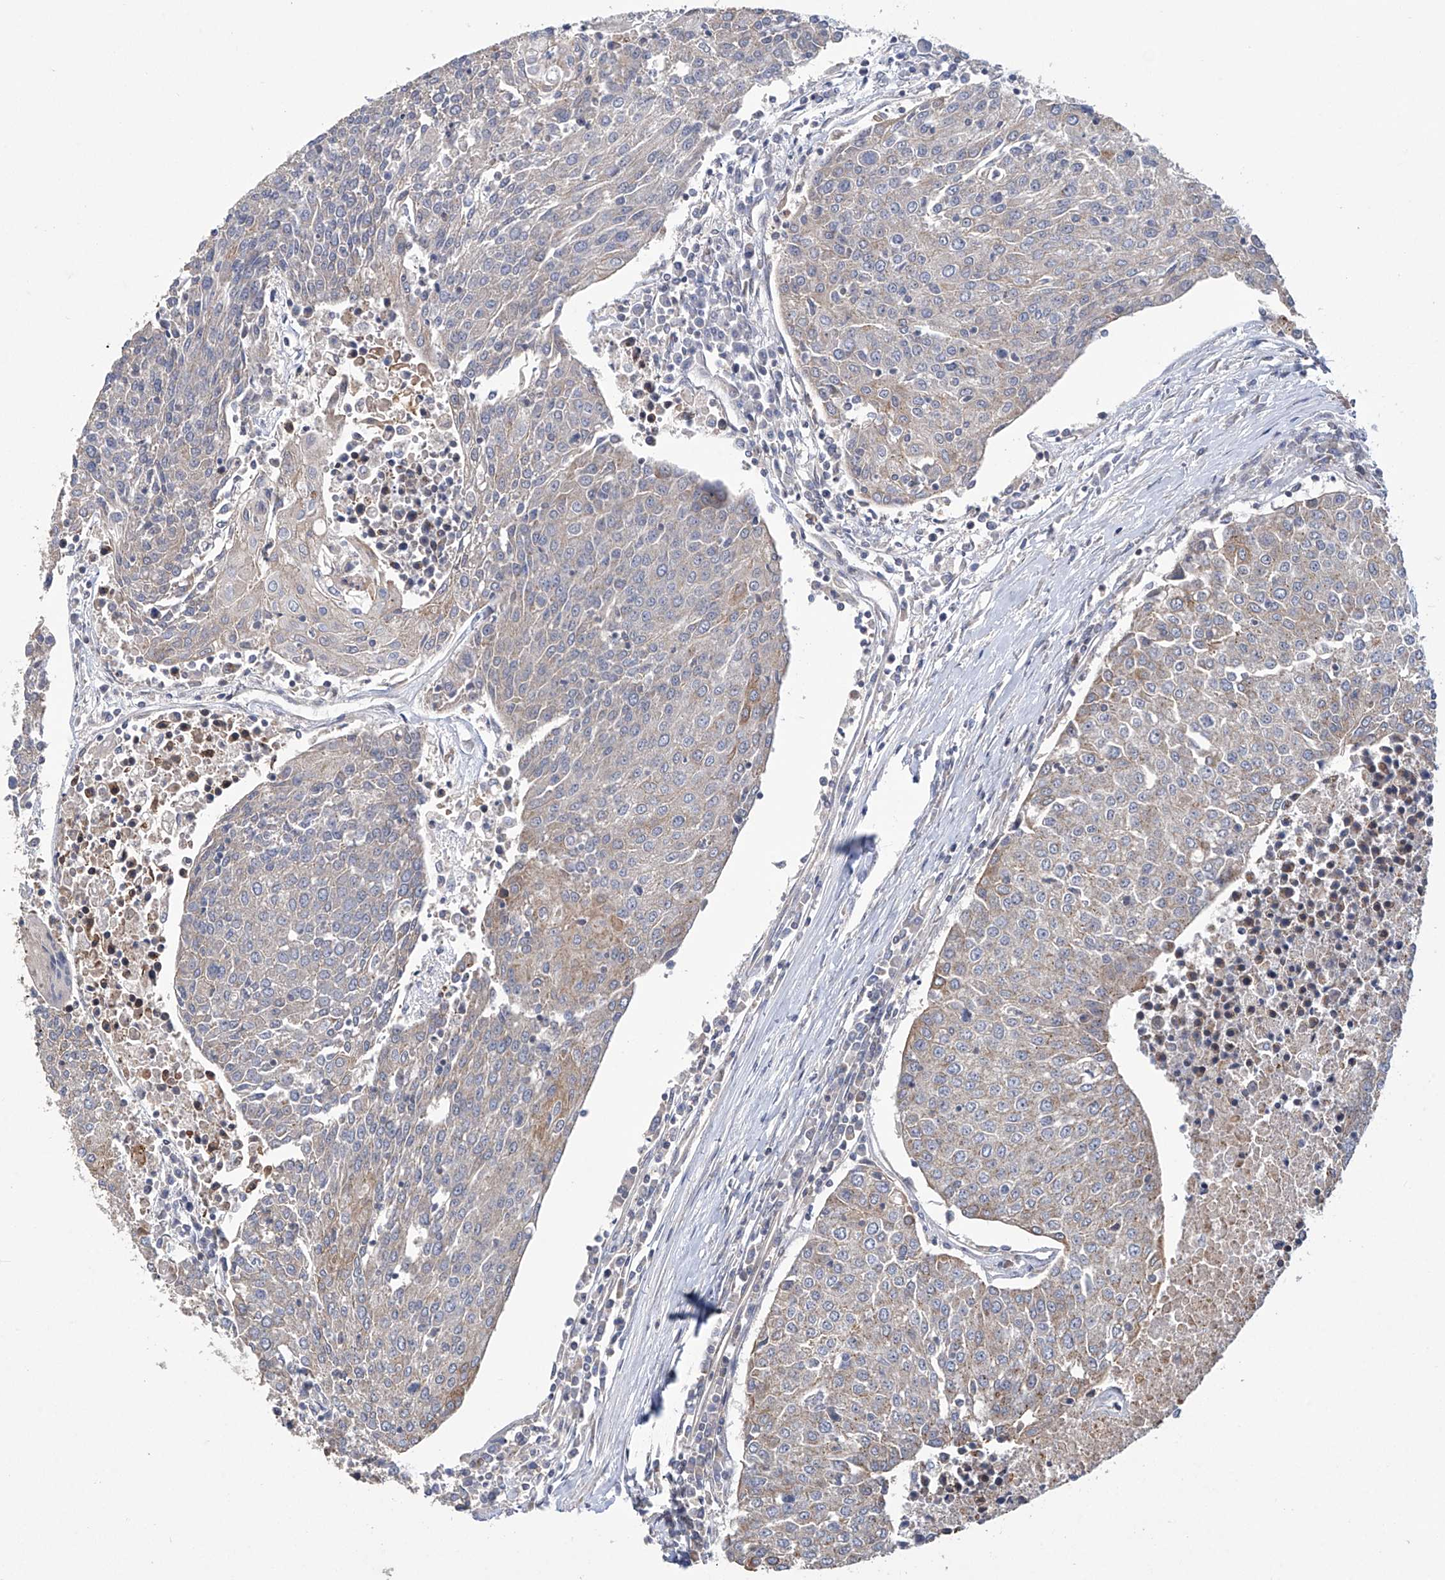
{"staining": {"intensity": "weak", "quantity": "<25%", "location": "cytoplasmic/membranous"}, "tissue": "urothelial cancer", "cell_type": "Tumor cells", "image_type": "cancer", "snomed": [{"axis": "morphology", "description": "Urothelial carcinoma, High grade"}, {"axis": "topography", "description": "Urinary bladder"}], "caption": "High-grade urothelial carcinoma stained for a protein using IHC reveals no expression tumor cells.", "gene": "TRIM60", "patient": {"sex": "female", "age": 85}}